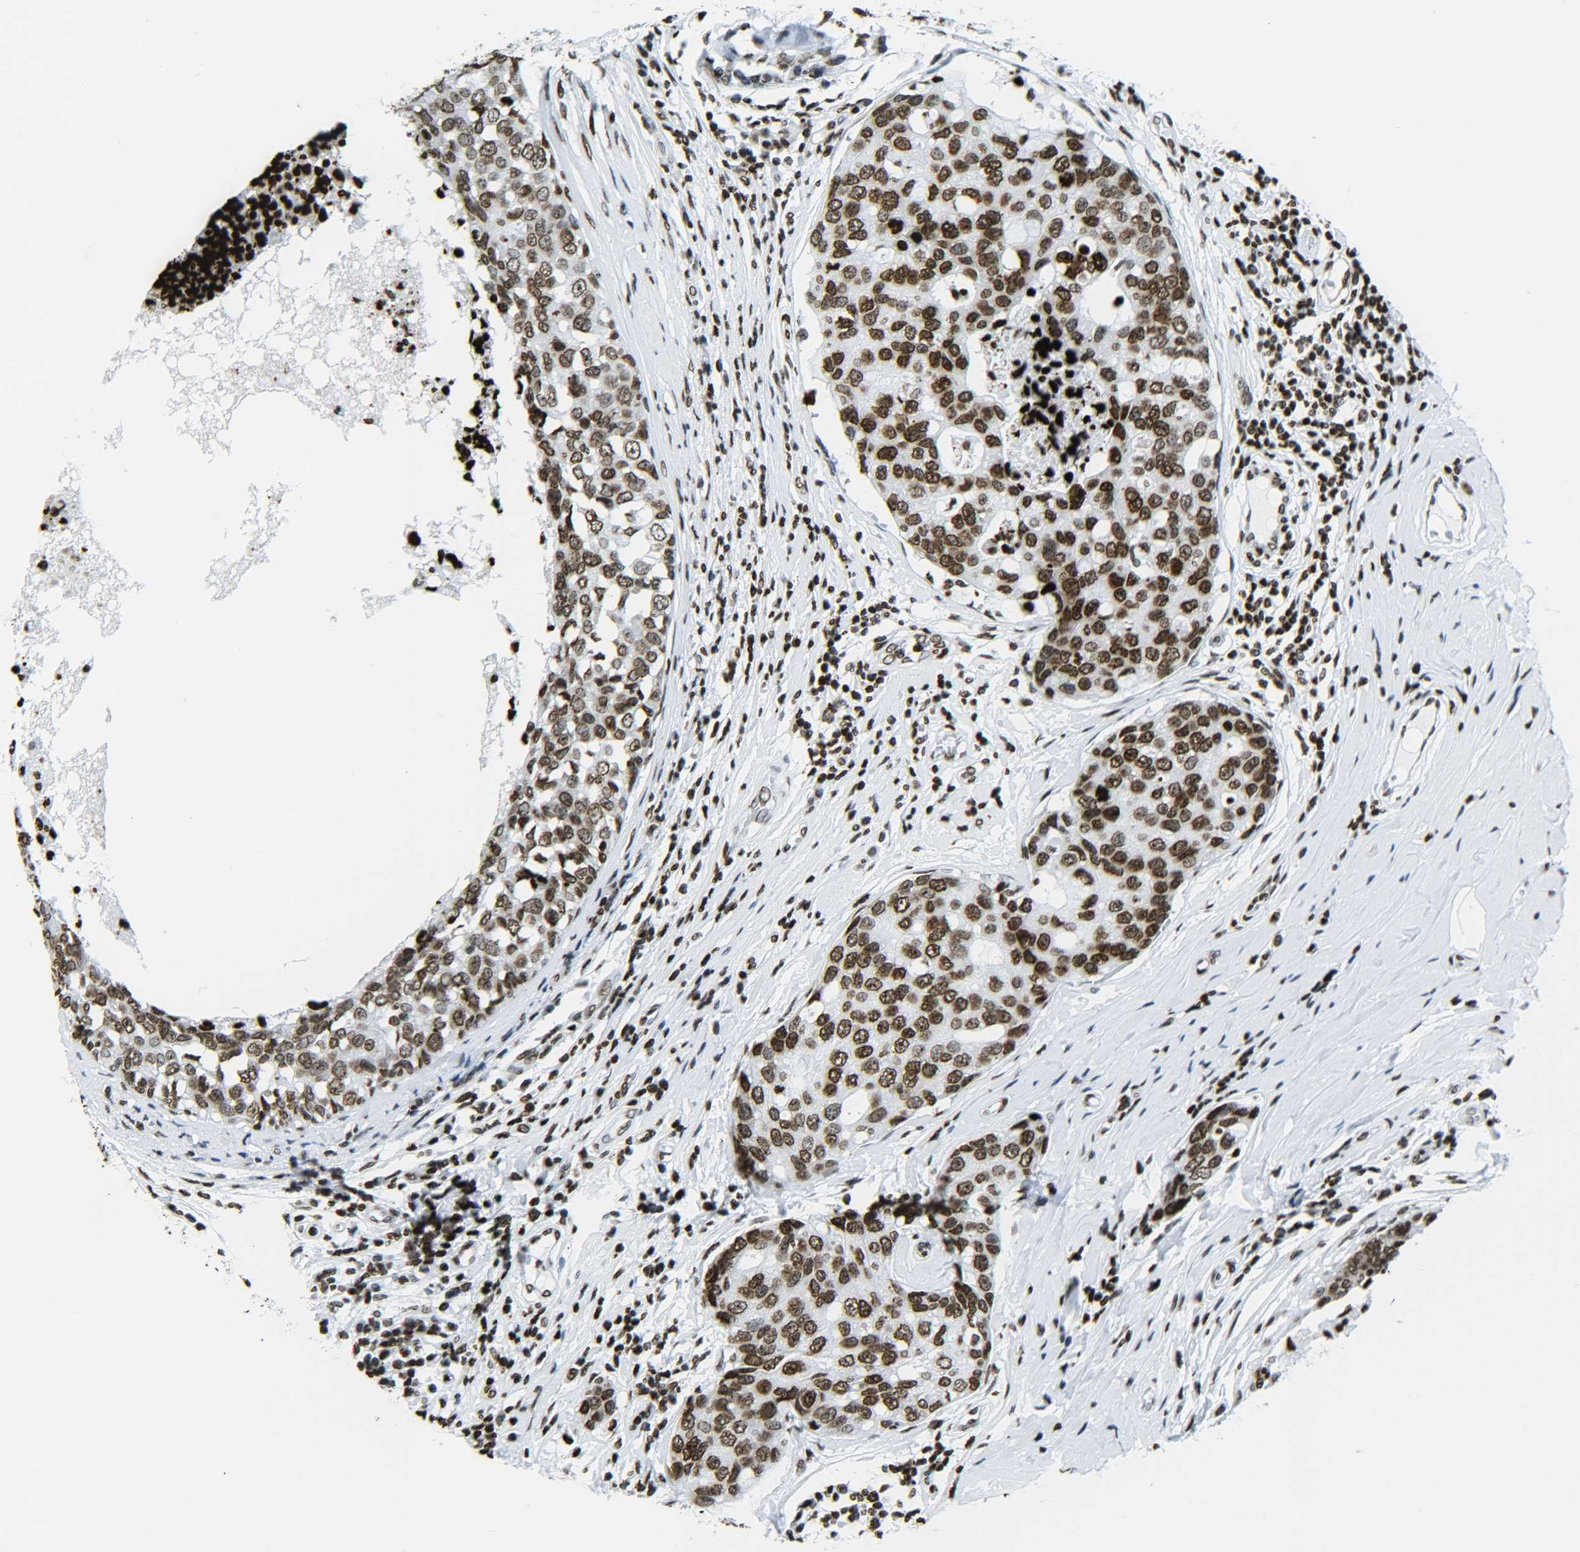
{"staining": {"intensity": "moderate", "quantity": ">75%", "location": "nuclear"}, "tissue": "breast cancer", "cell_type": "Tumor cells", "image_type": "cancer", "snomed": [{"axis": "morphology", "description": "Duct carcinoma"}, {"axis": "topography", "description": "Breast"}], "caption": "Approximately >75% of tumor cells in human invasive ductal carcinoma (breast) reveal moderate nuclear protein staining as visualized by brown immunohistochemical staining.", "gene": "H2AX", "patient": {"sex": "female", "age": 27}}